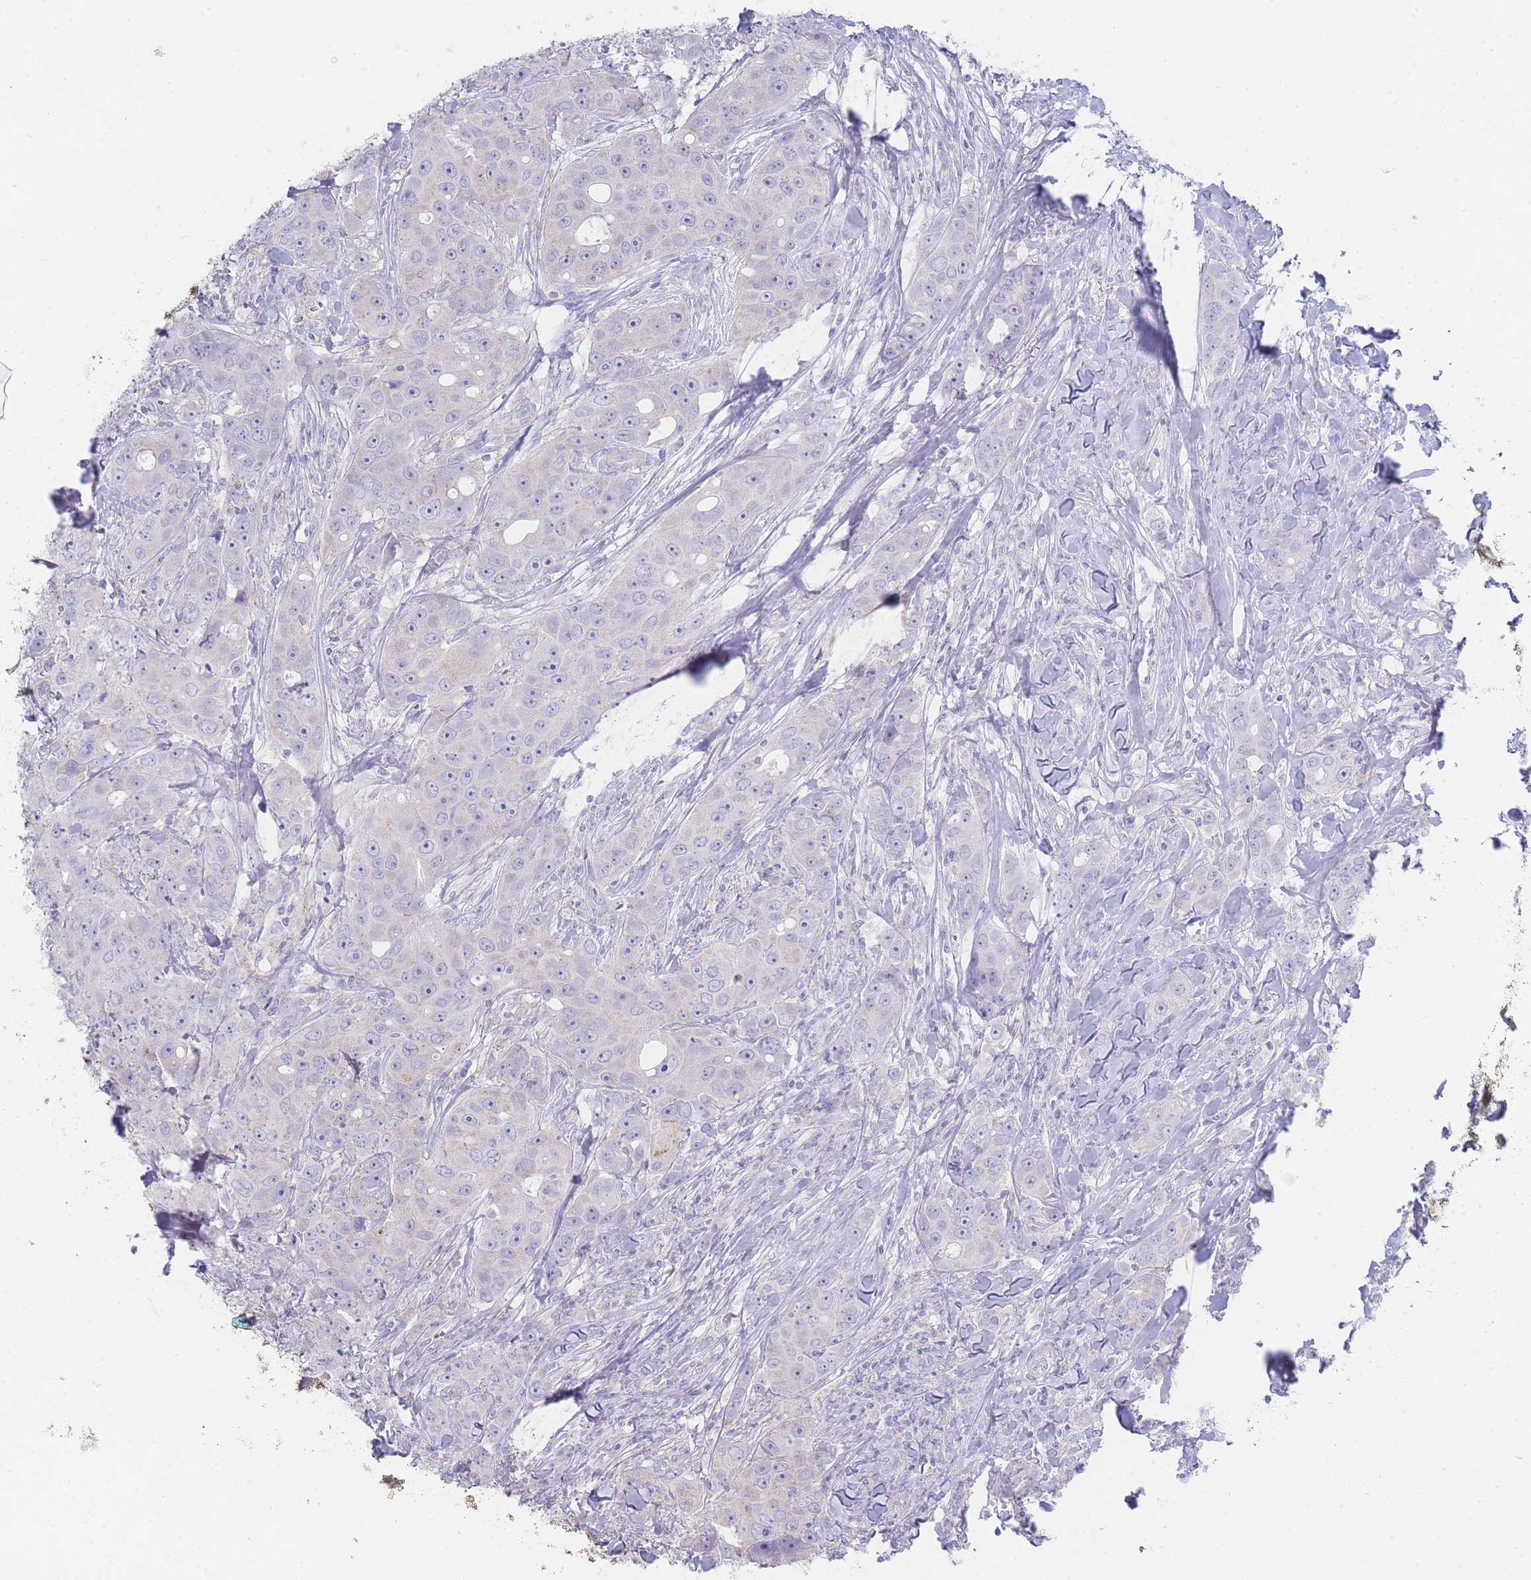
{"staining": {"intensity": "negative", "quantity": "none", "location": "none"}, "tissue": "breast cancer", "cell_type": "Tumor cells", "image_type": "cancer", "snomed": [{"axis": "morphology", "description": "Duct carcinoma"}, {"axis": "topography", "description": "Breast"}], "caption": "Protein analysis of infiltrating ductal carcinoma (breast) demonstrates no significant expression in tumor cells. The staining is performed using DAB brown chromogen with nuclei counter-stained in using hematoxylin.", "gene": "HBG2", "patient": {"sex": "female", "age": 43}}